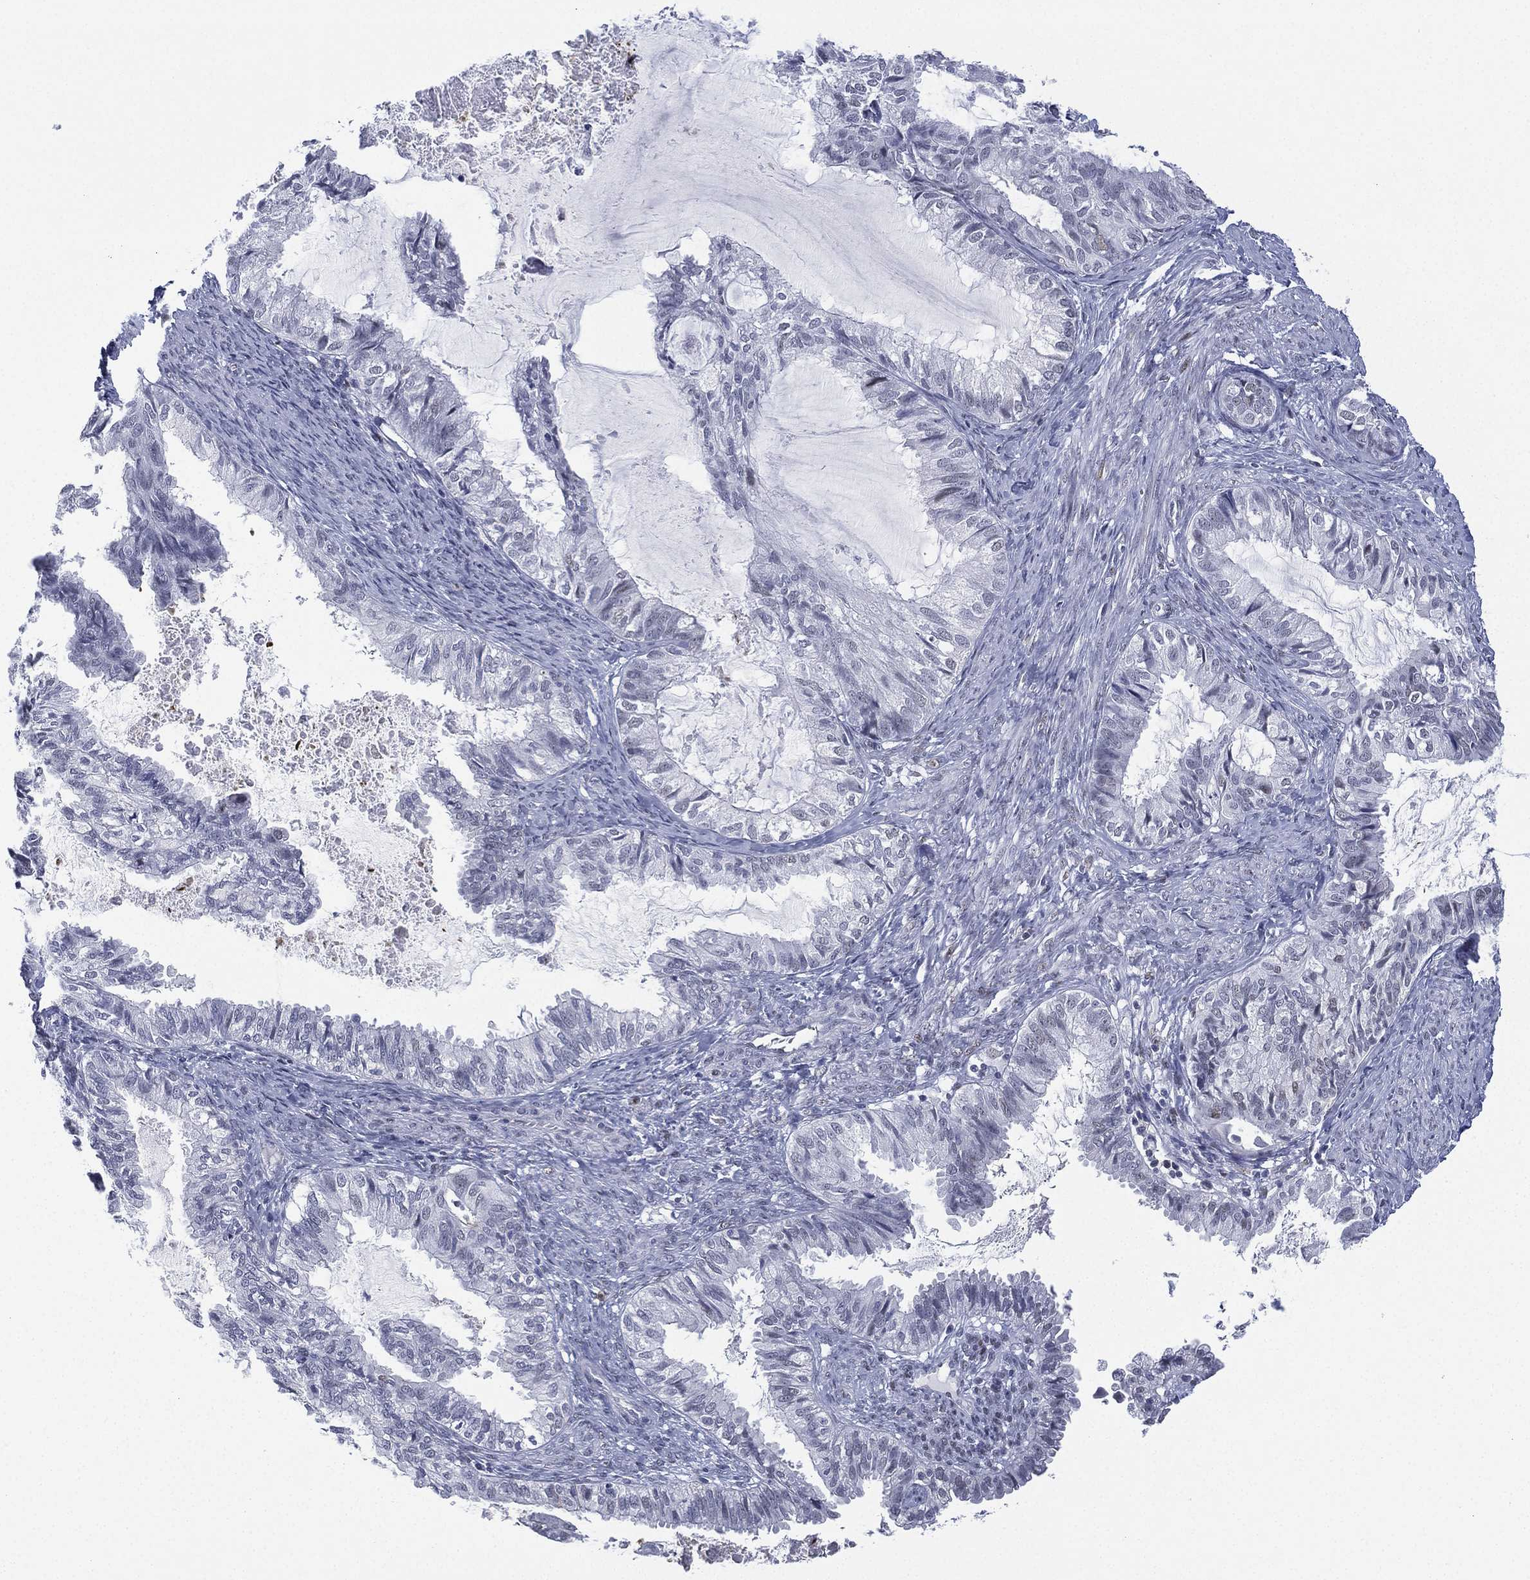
{"staining": {"intensity": "negative", "quantity": "none", "location": "none"}, "tissue": "endometrial cancer", "cell_type": "Tumor cells", "image_type": "cancer", "snomed": [{"axis": "morphology", "description": "Adenocarcinoma, NOS"}, {"axis": "topography", "description": "Endometrium"}], "caption": "Tumor cells show no significant protein positivity in adenocarcinoma (endometrial). (IHC, brightfield microscopy, high magnification).", "gene": "ZNF711", "patient": {"sex": "female", "age": 86}}